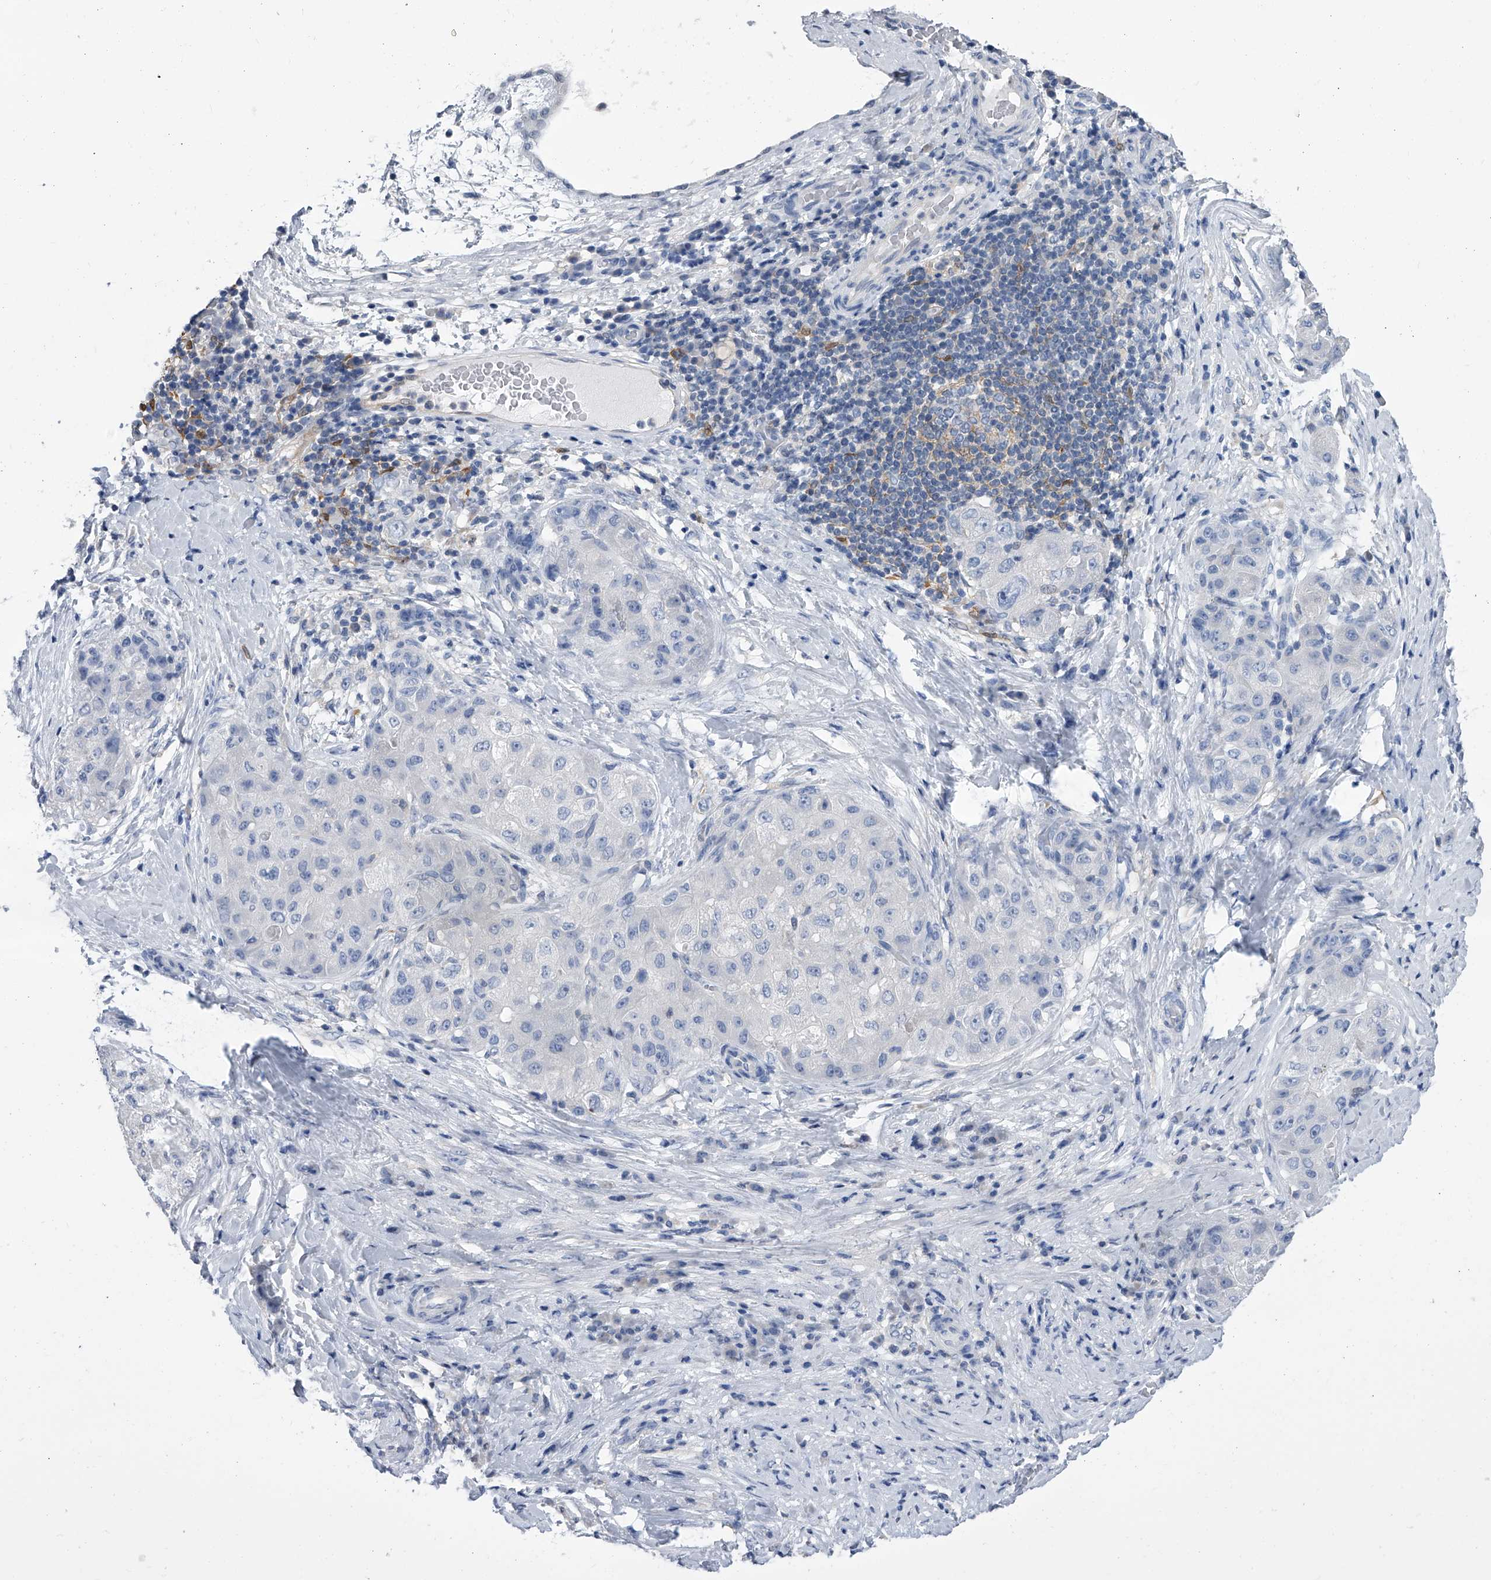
{"staining": {"intensity": "negative", "quantity": "none", "location": "none"}, "tissue": "liver cancer", "cell_type": "Tumor cells", "image_type": "cancer", "snomed": [{"axis": "morphology", "description": "Carcinoma, Hepatocellular, NOS"}, {"axis": "topography", "description": "Liver"}], "caption": "Tumor cells are negative for protein expression in human liver hepatocellular carcinoma.", "gene": "SERPINB9", "patient": {"sex": "male", "age": 80}}